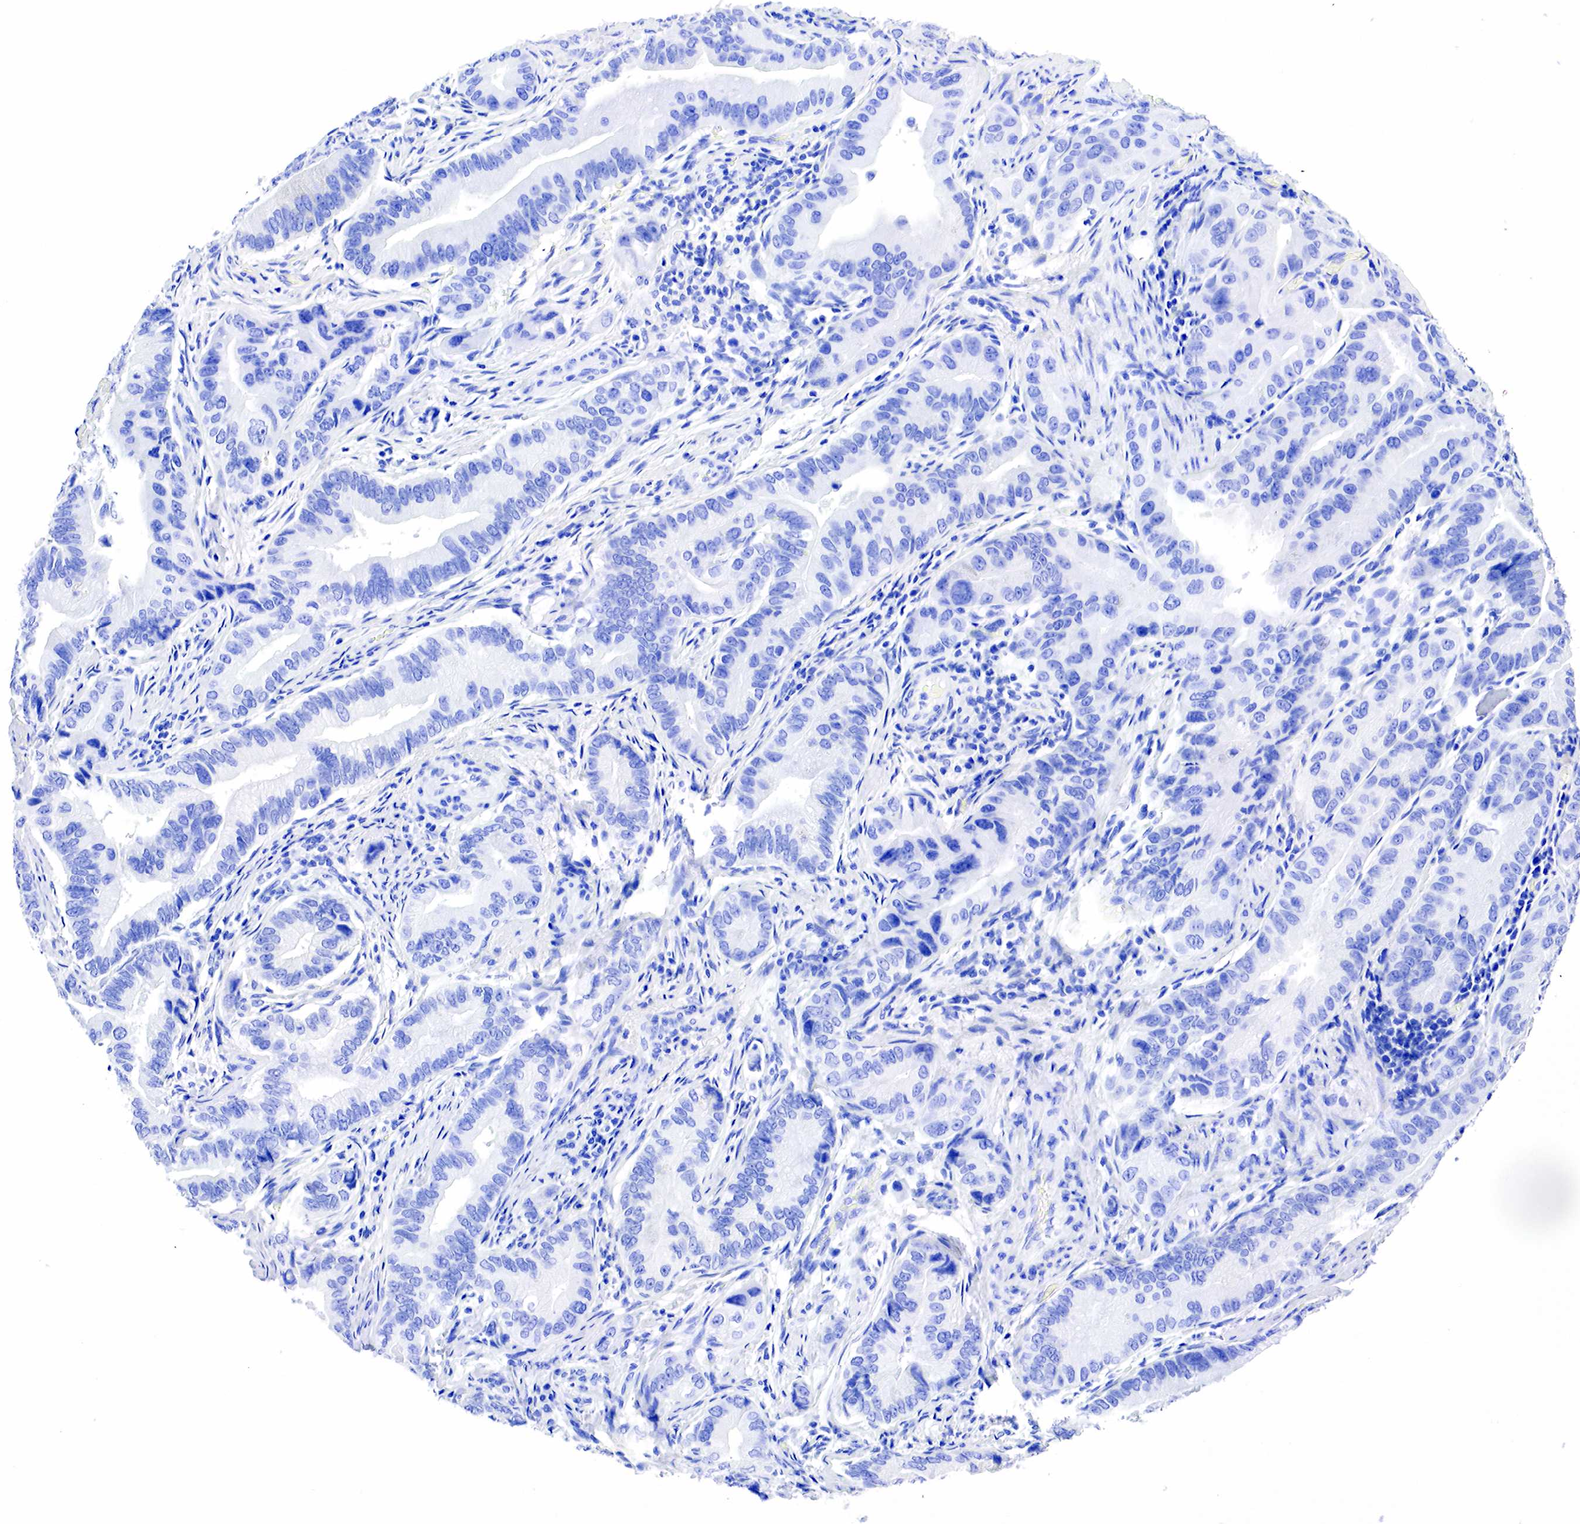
{"staining": {"intensity": "negative", "quantity": "none", "location": "none"}, "tissue": "pancreatic cancer", "cell_type": "Tumor cells", "image_type": "cancer", "snomed": [{"axis": "morphology", "description": "Adenocarcinoma, NOS"}, {"axis": "topography", "description": "Pancreas"}, {"axis": "topography", "description": "Stomach, upper"}], "caption": "Human adenocarcinoma (pancreatic) stained for a protein using immunohistochemistry (IHC) reveals no positivity in tumor cells.", "gene": "KLK3", "patient": {"sex": "male", "age": 77}}